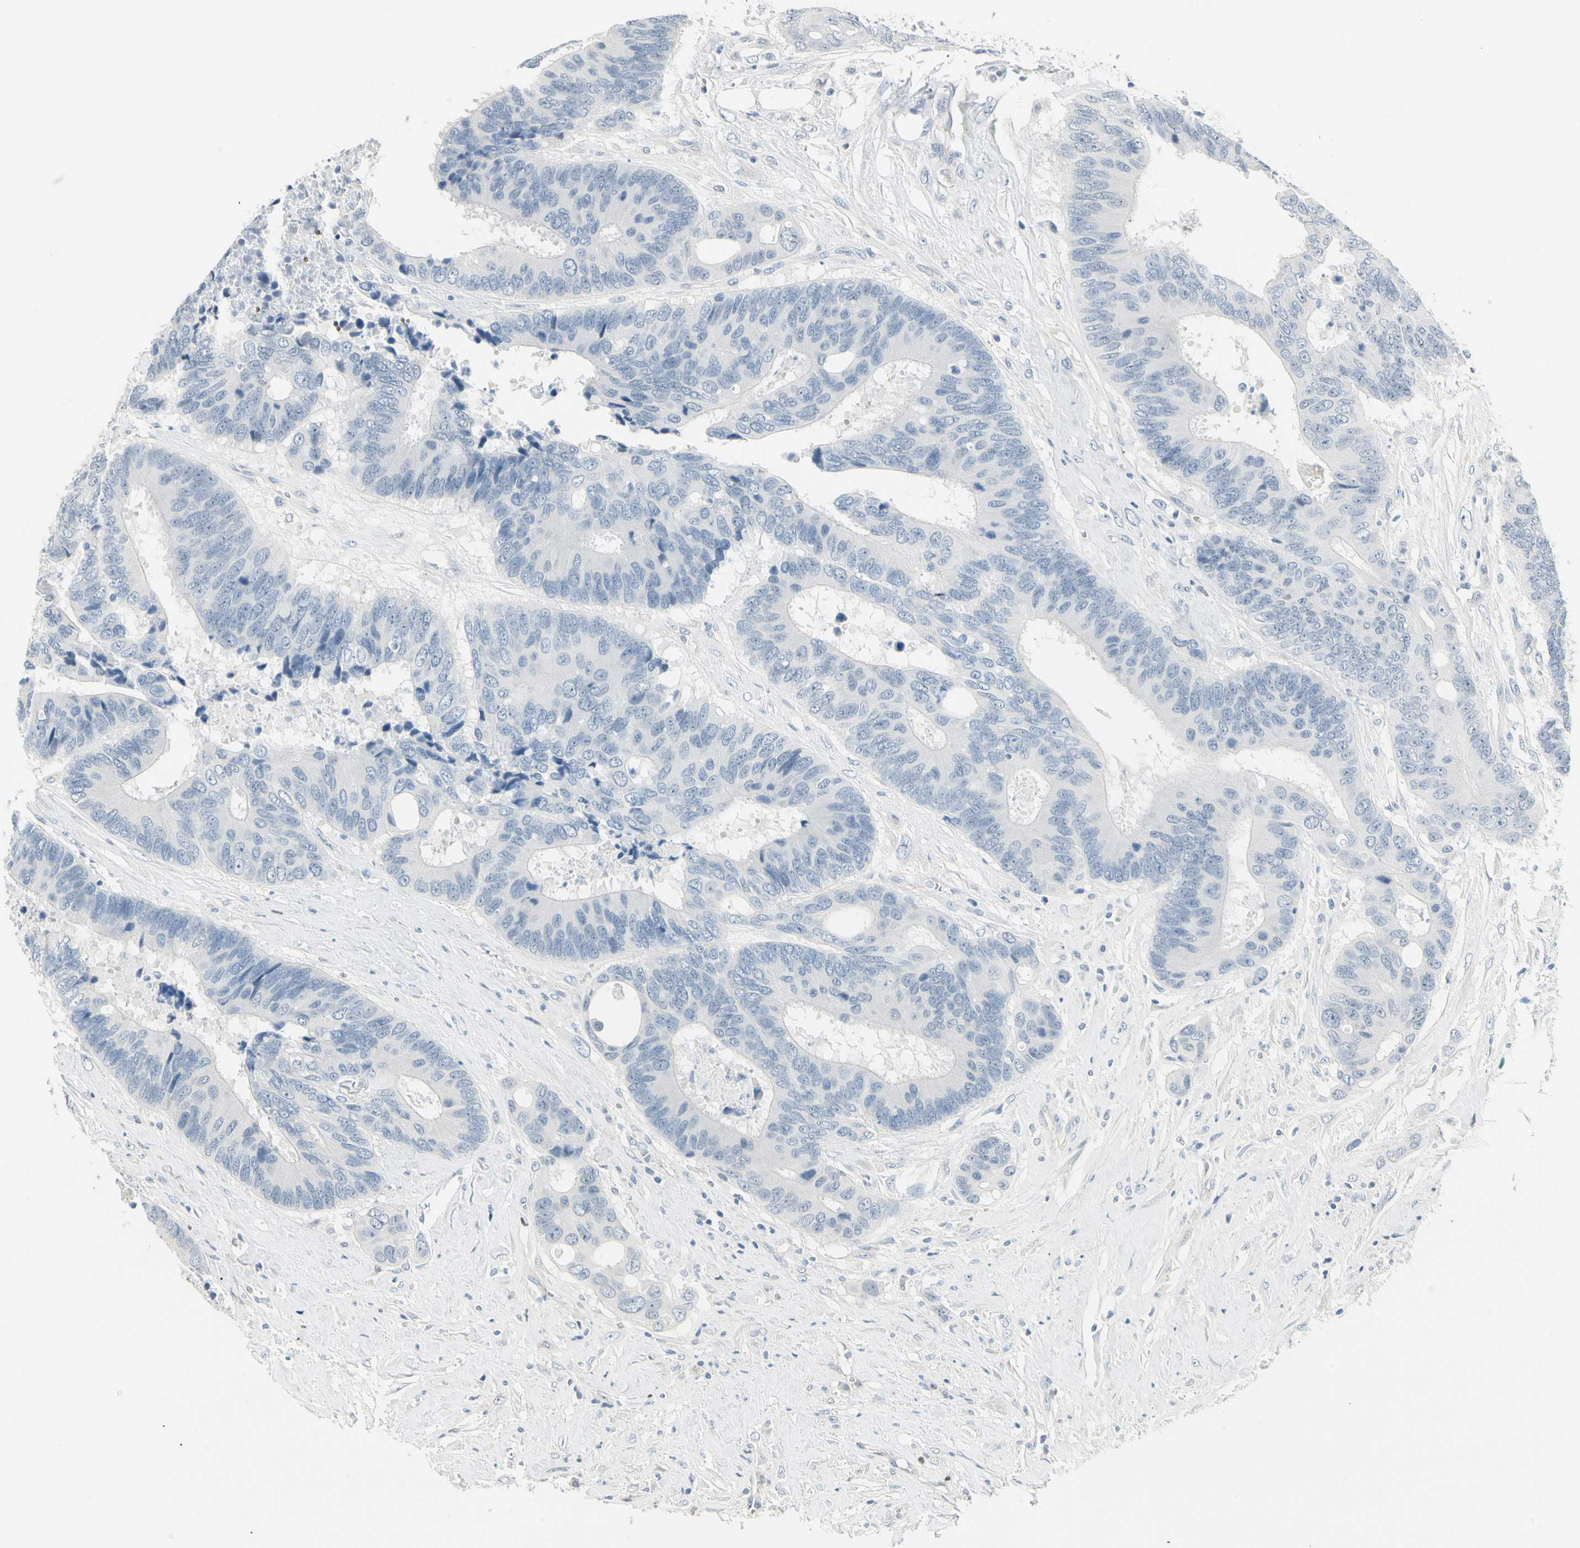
{"staining": {"intensity": "negative", "quantity": "none", "location": "none"}, "tissue": "colorectal cancer", "cell_type": "Tumor cells", "image_type": "cancer", "snomed": [{"axis": "morphology", "description": "Adenocarcinoma, NOS"}, {"axis": "topography", "description": "Rectum"}], "caption": "IHC image of human adenocarcinoma (colorectal) stained for a protein (brown), which shows no positivity in tumor cells.", "gene": "MLLT10", "patient": {"sex": "male", "age": 55}}